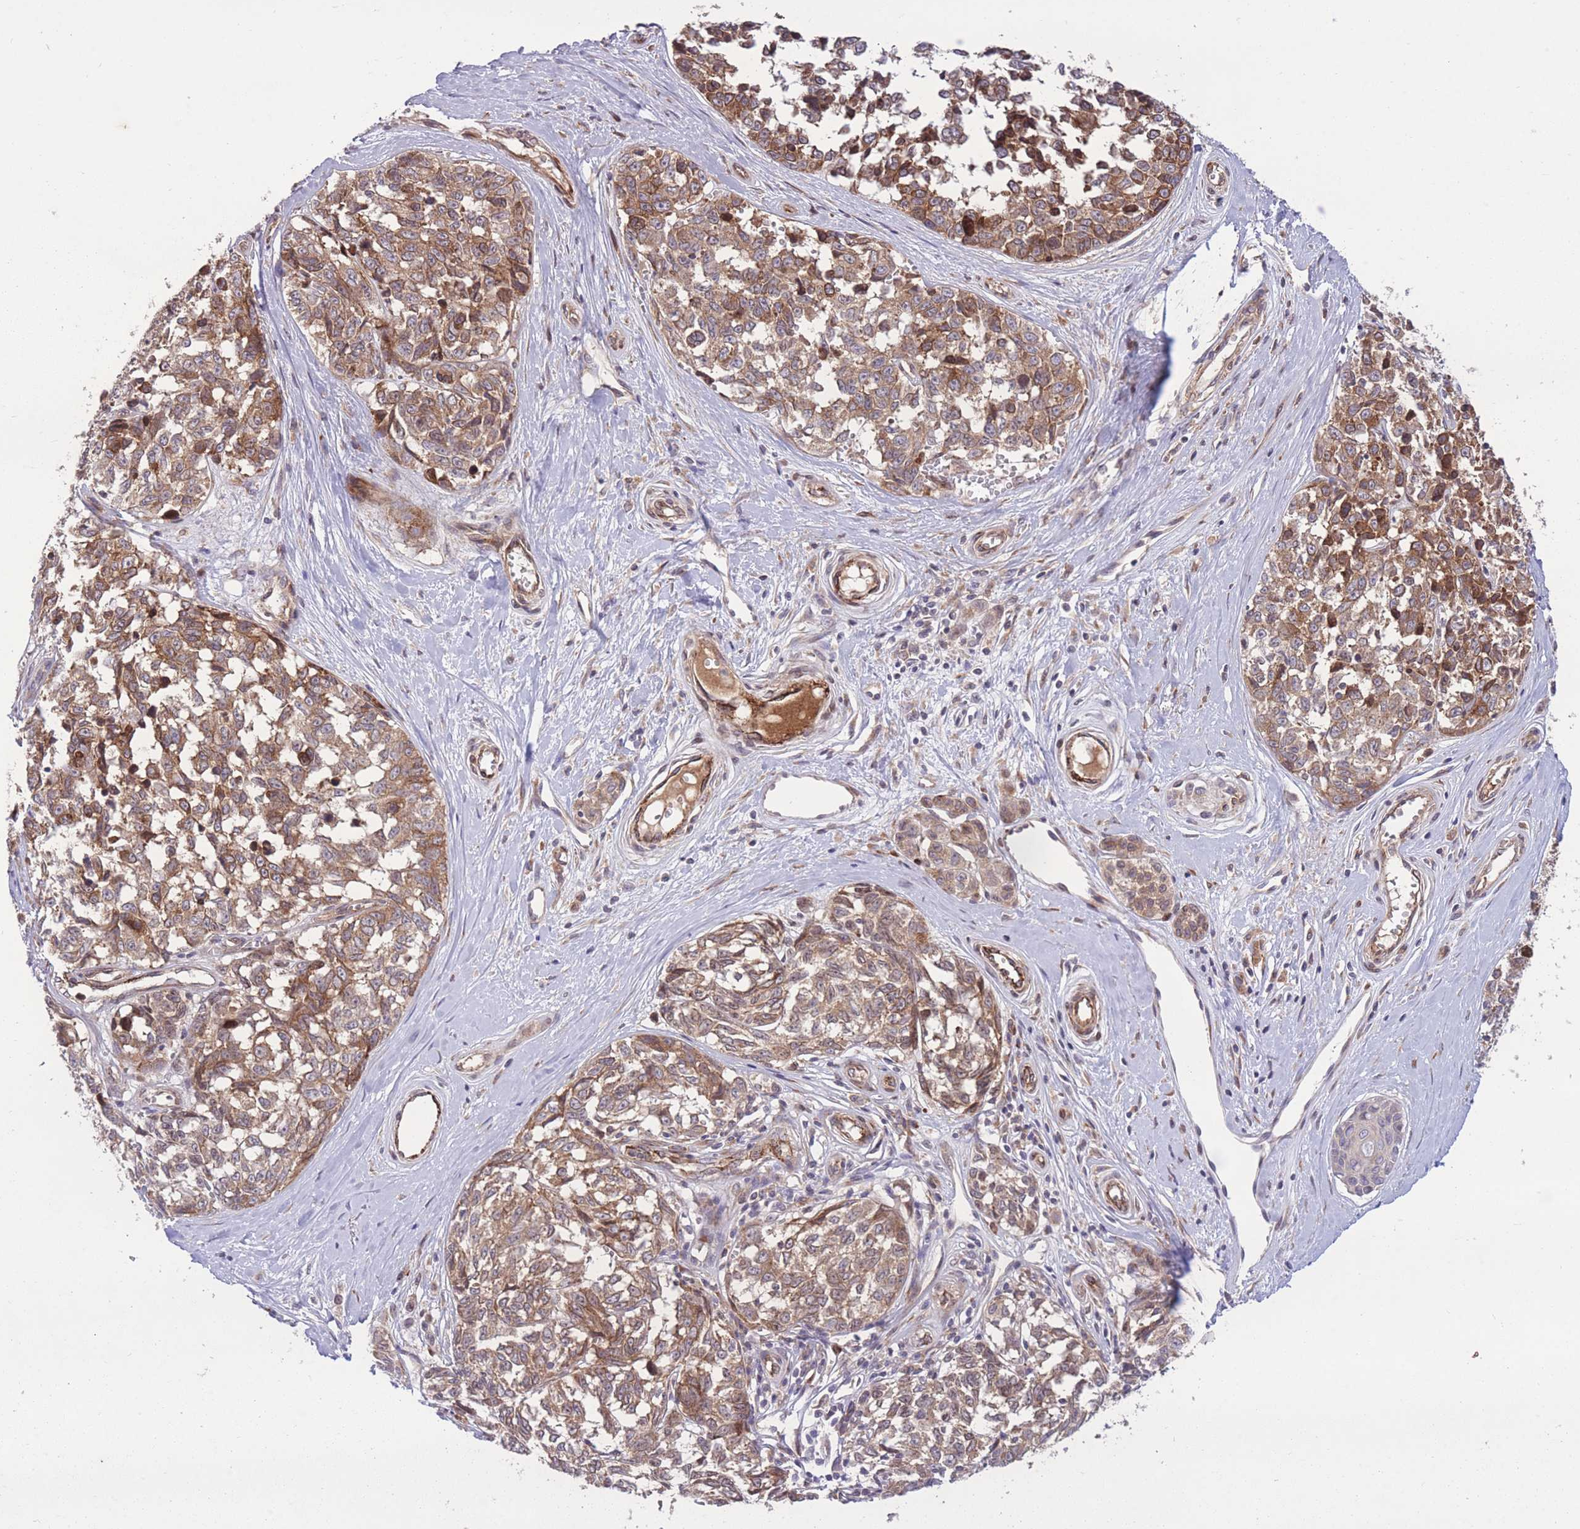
{"staining": {"intensity": "moderate", "quantity": ">75%", "location": "cytoplasmic/membranous"}, "tissue": "melanoma", "cell_type": "Tumor cells", "image_type": "cancer", "snomed": [{"axis": "morphology", "description": "Normal tissue, NOS"}, {"axis": "morphology", "description": "Malignant melanoma, NOS"}, {"axis": "topography", "description": "Skin"}], "caption": "Immunohistochemistry photomicrograph of melanoma stained for a protein (brown), which exhibits medium levels of moderate cytoplasmic/membranous staining in approximately >75% of tumor cells.", "gene": "CISH", "patient": {"sex": "female", "age": 64}}